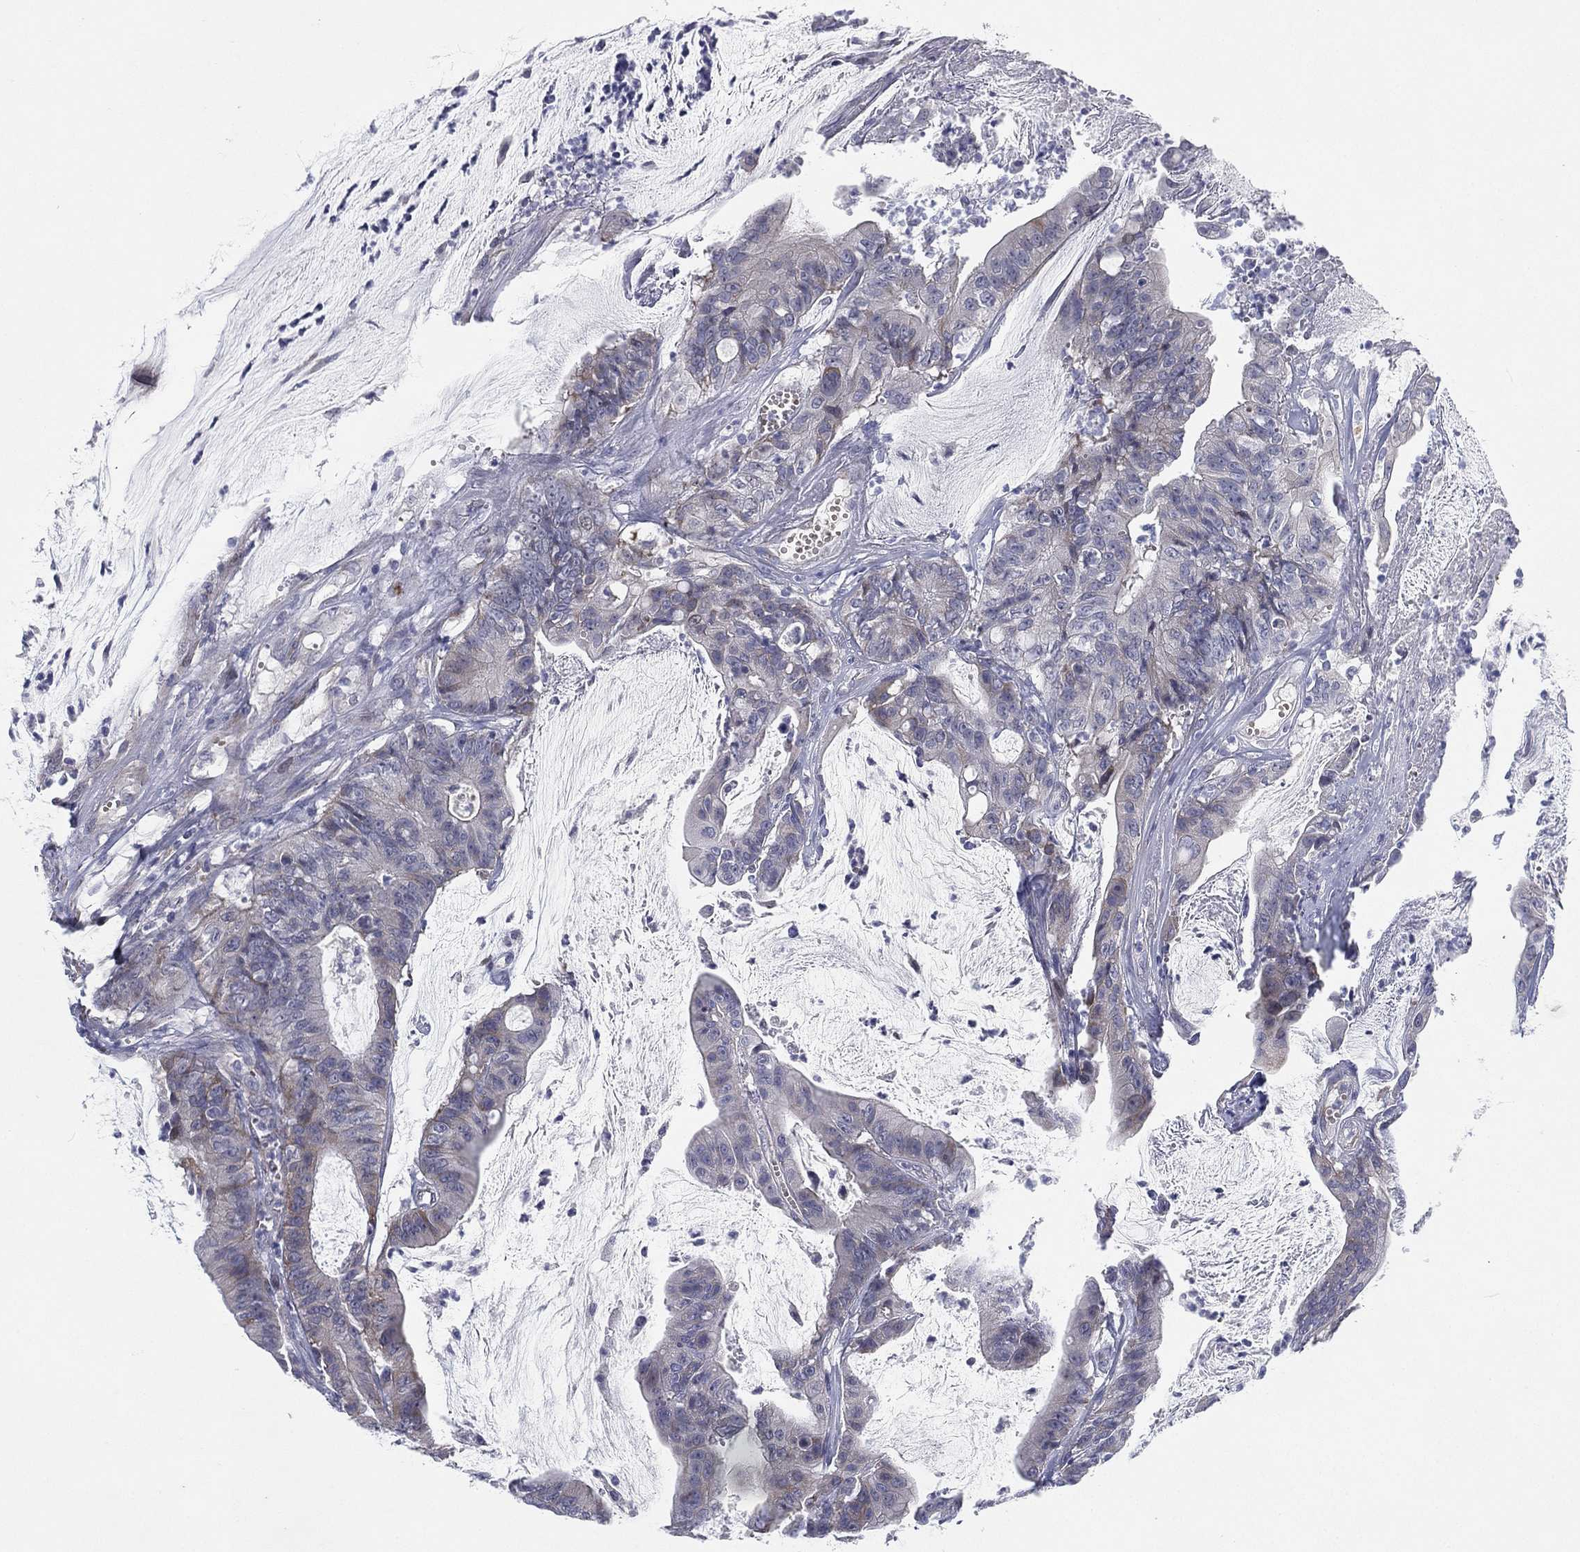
{"staining": {"intensity": "weak", "quantity": "<25%", "location": "cytoplasmic/membranous"}, "tissue": "colorectal cancer", "cell_type": "Tumor cells", "image_type": "cancer", "snomed": [{"axis": "morphology", "description": "Adenocarcinoma, NOS"}, {"axis": "topography", "description": "Colon"}], "caption": "The histopathology image reveals no significant expression in tumor cells of colorectal adenocarcinoma.", "gene": "HEATR4", "patient": {"sex": "female", "age": 69}}